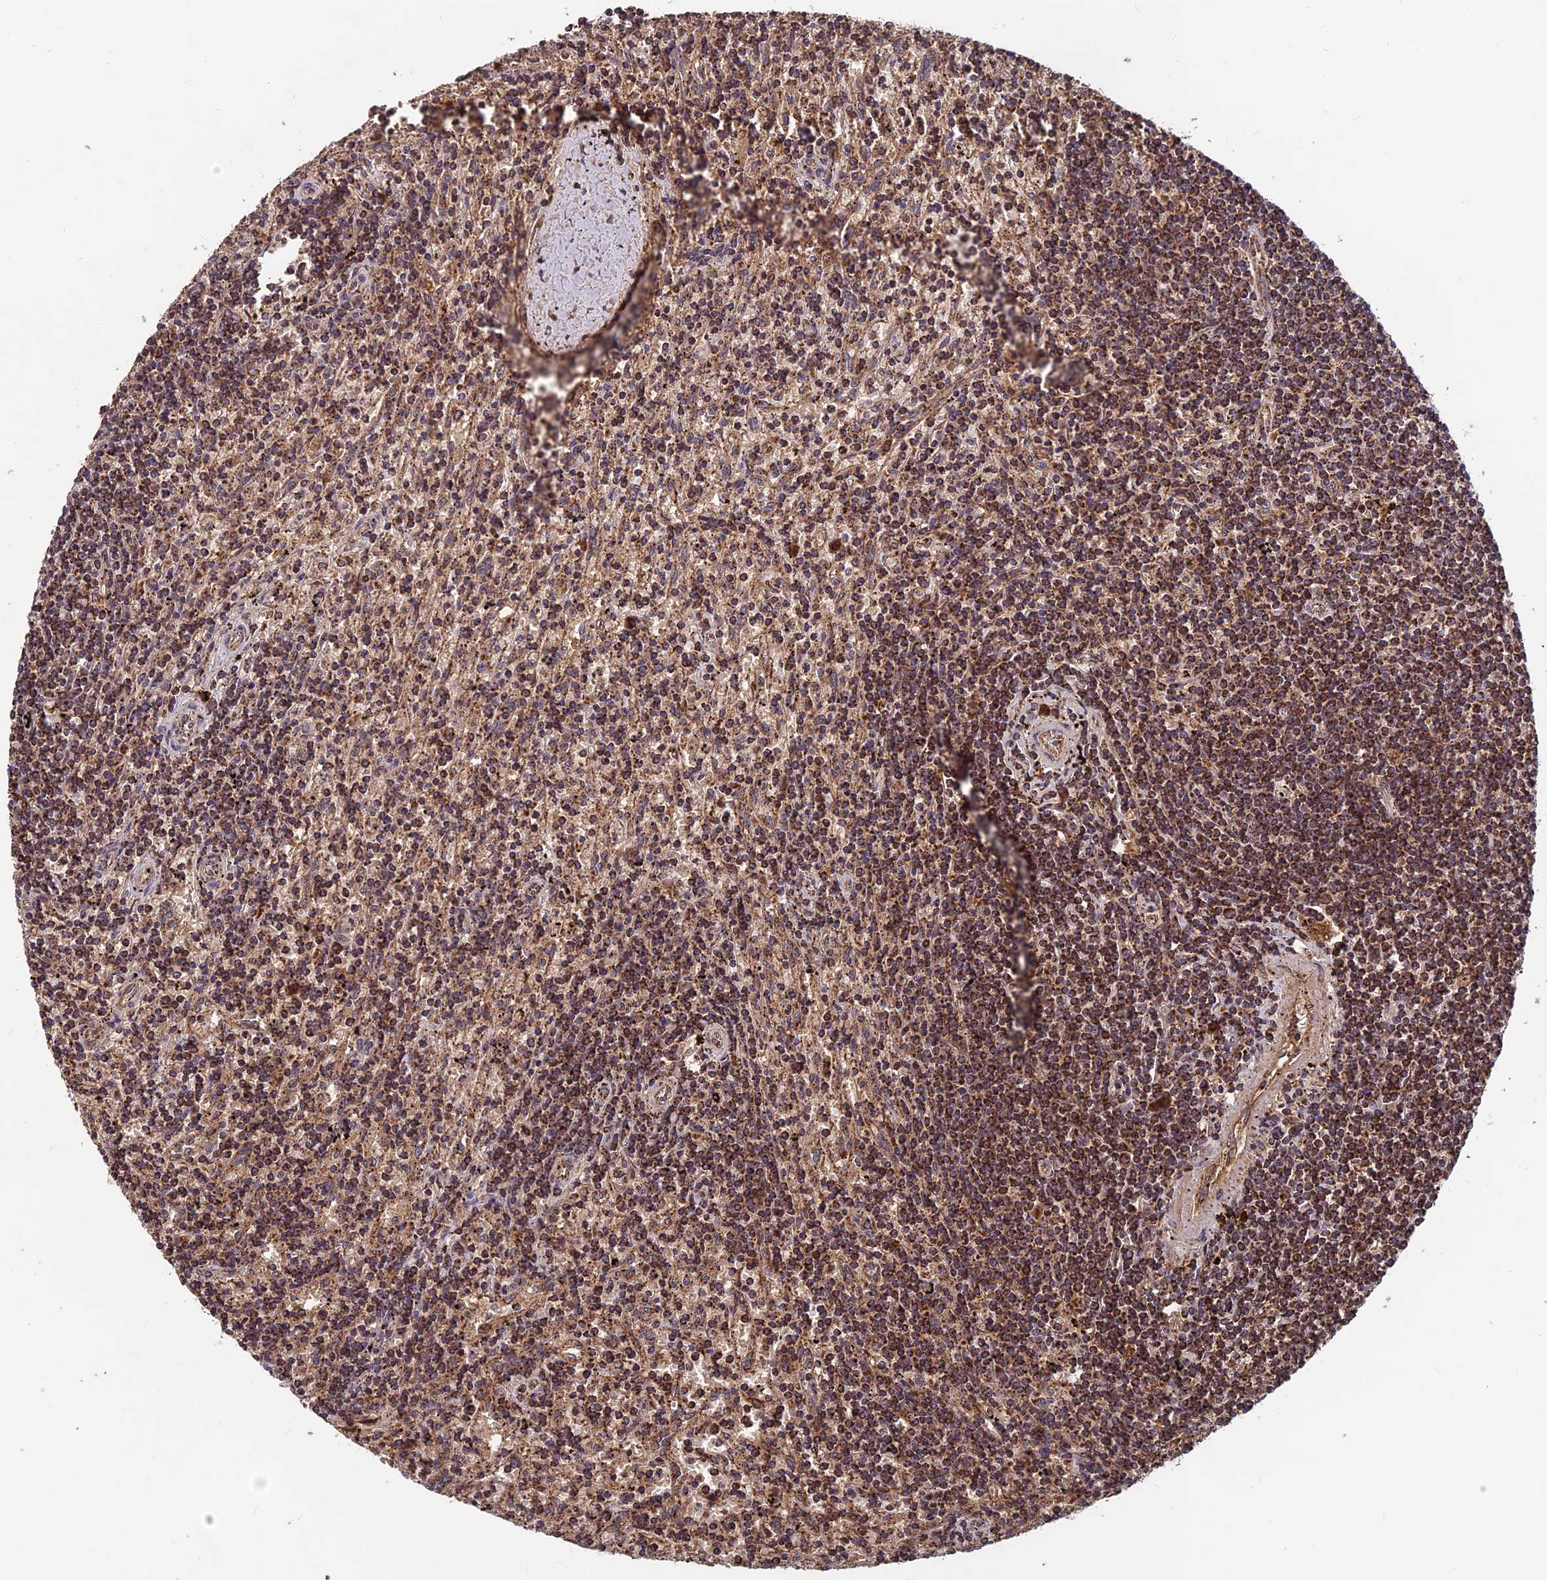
{"staining": {"intensity": "strong", "quantity": ">75%", "location": "cytoplasmic/membranous"}, "tissue": "lymphoma", "cell_type": "Tumor cells", "image_type": "cancer", "snomed": [{"axis": "morphology", "description": "Malignant lymphoma, non-Hodgkin's type, Low grade"}, {"axis": "topography", "description": "Spleen"}], "caption": "This is a histology image of IHC staining of lymphoma, which shows strong positivity in the cytoplasmic/membranous of tumor cells.", "gene": "CCDC15", "patient": {"sex": "male", "age": 76}}